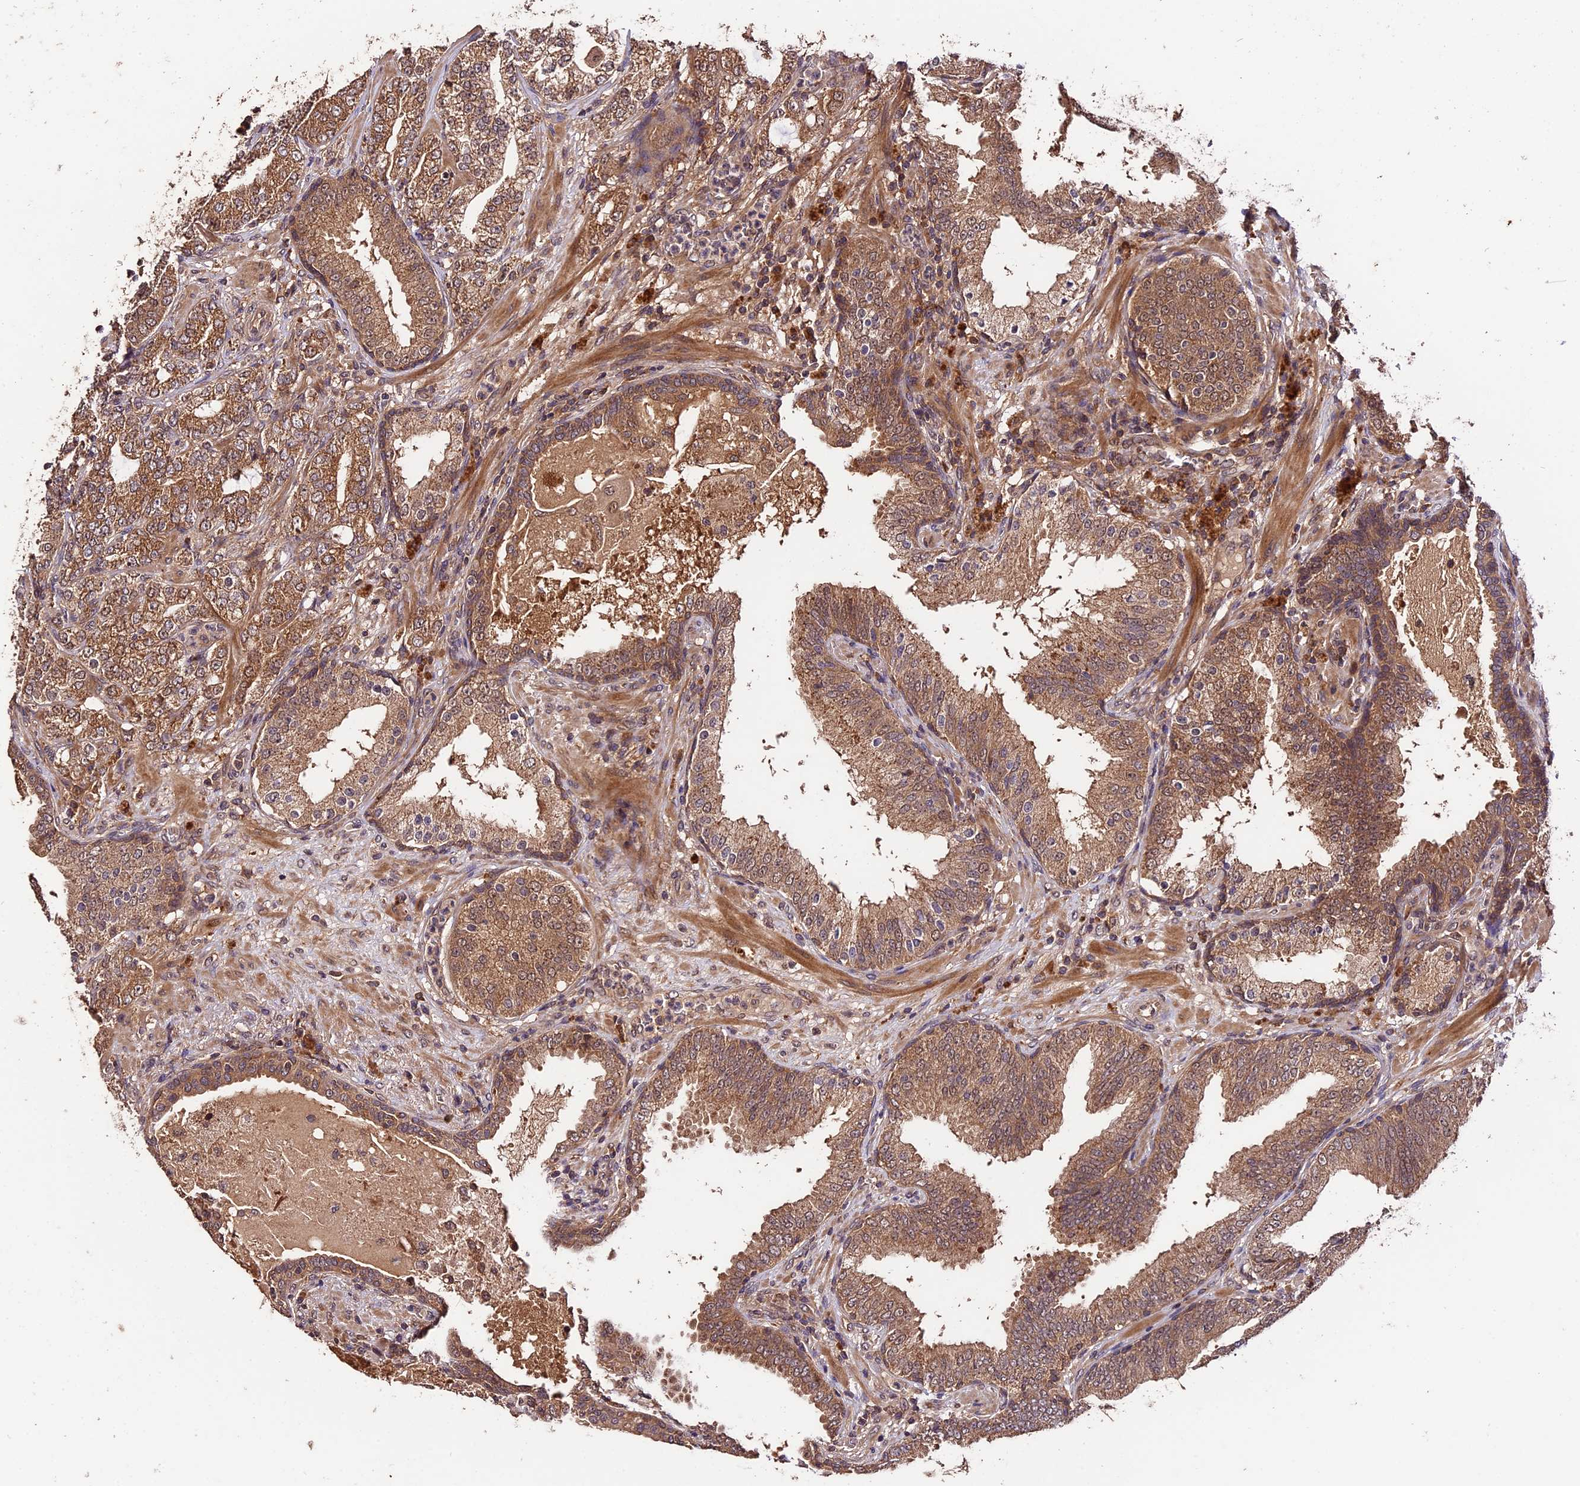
{"staining": {"intensity": "moderate", "quantity": ">75%", "location": "cytoplasmic/membranous"}, "tissue": "prostate cancer", "cell_type": "Tumor cells", "image_type": "cancer", "snomed": [{"axis": "morphology", "description": "Adenocarcinoma, High grade"}, {"axis": "topography", "description": "Prostate"}], "caption": "Adenocarcinoma (high-grade) (prostate) stained with DAB IHC demonstrates medium levels of moderate cytoplasmic/membranous positivity in about >75% of tumor cells. (DAB (3,3'-diaminobenzidine) = brown stain, brightfield microscopy at high magnification).", "gene": "TRMT1", "patient": {"sex": "male", "age": 64}}